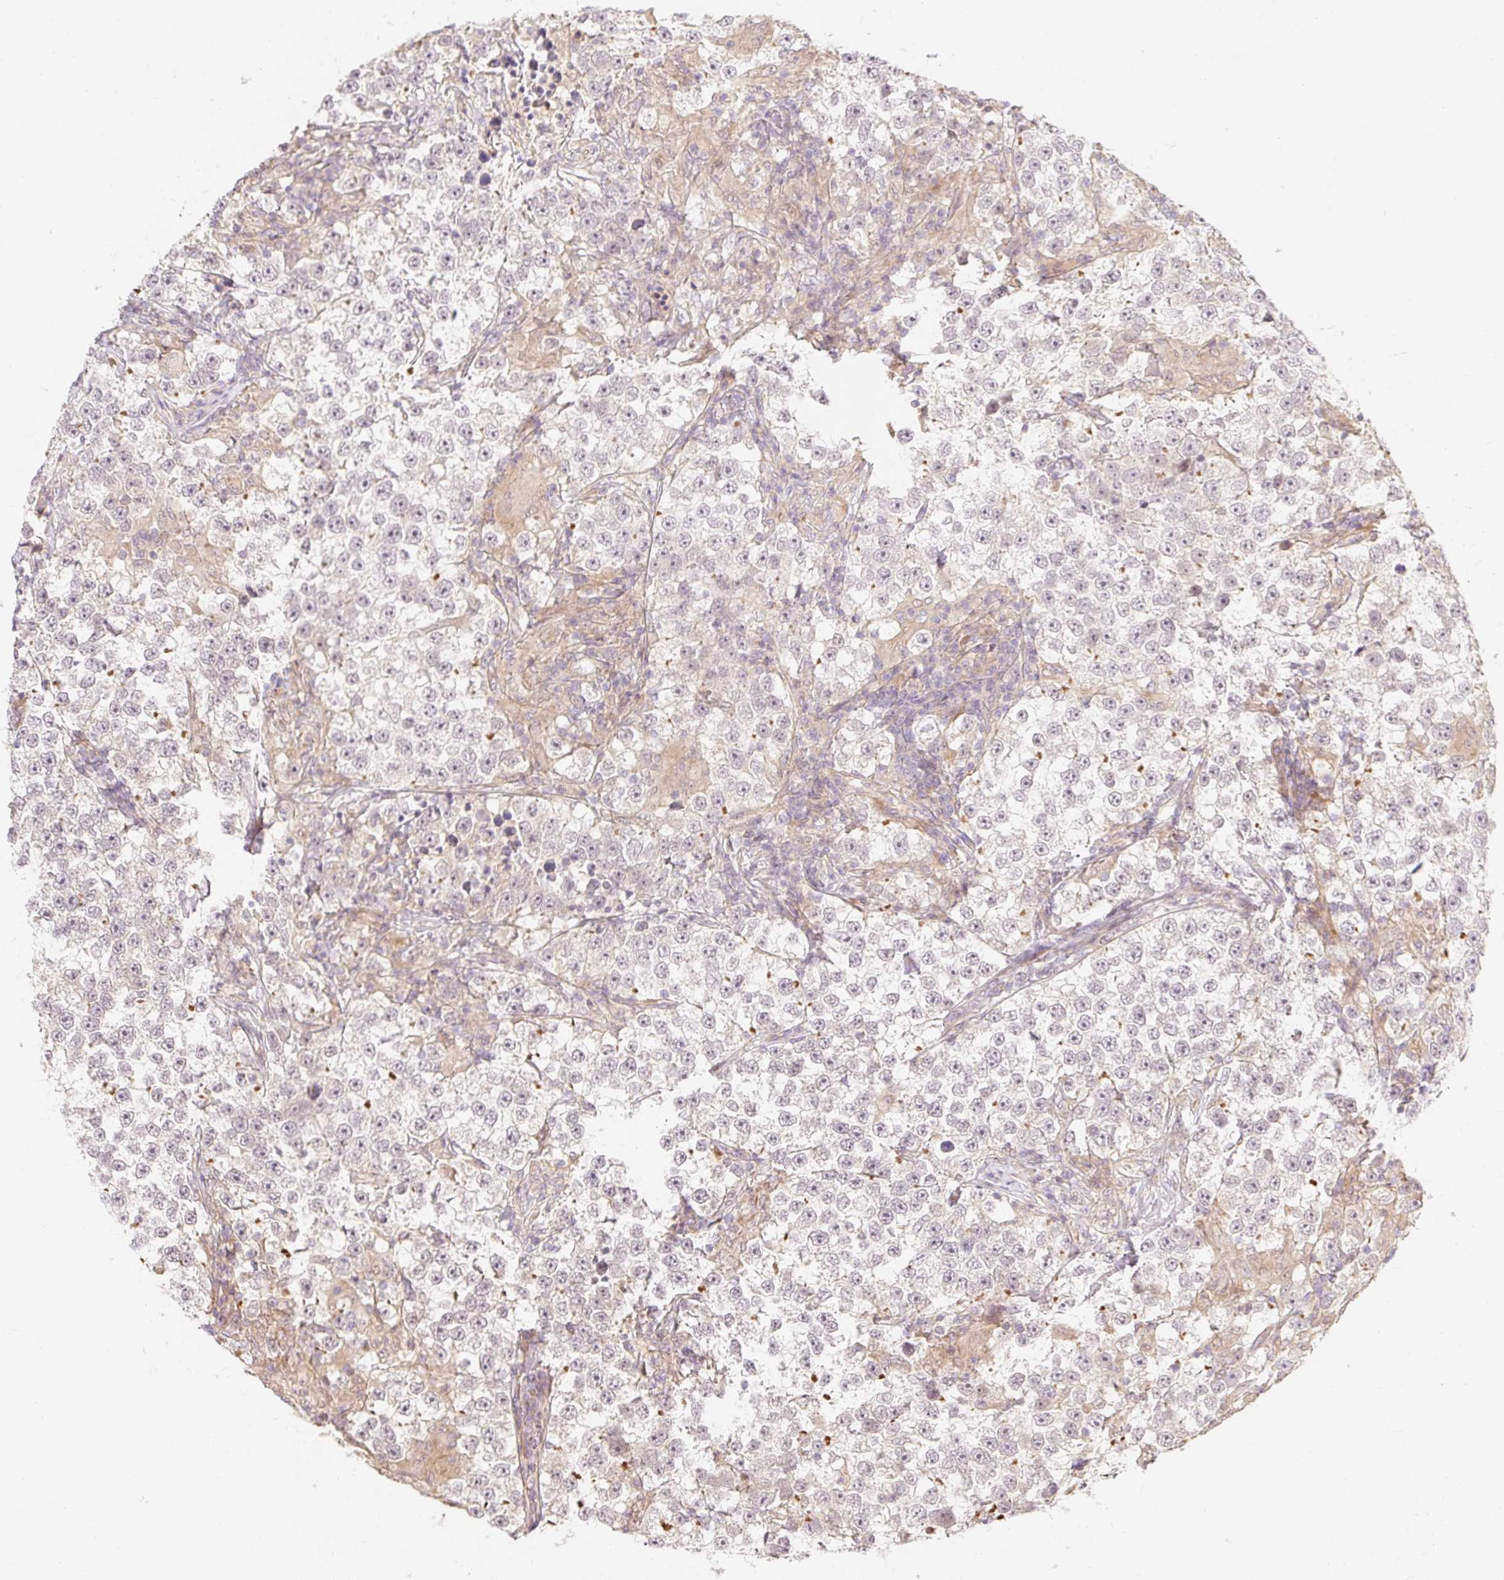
{"staining": {"intensity": "negative", "quantity": "none", "location": "none"}, "tissue": "testis cancer", "cell_type": "Tumor cells", "image_type": "cancer", "snomed": [{"axis": "morphology", "description": "Seminoma, NOS"}, {"axis": "topography", "description": "Testis"}], "caption": "The immunohistochemistry micrograph has no significant staining in tumor cells of testis cancer (seminoma) tissue.", "gene": "EMC10", "patient": {"sex": "male", "age": 46}}